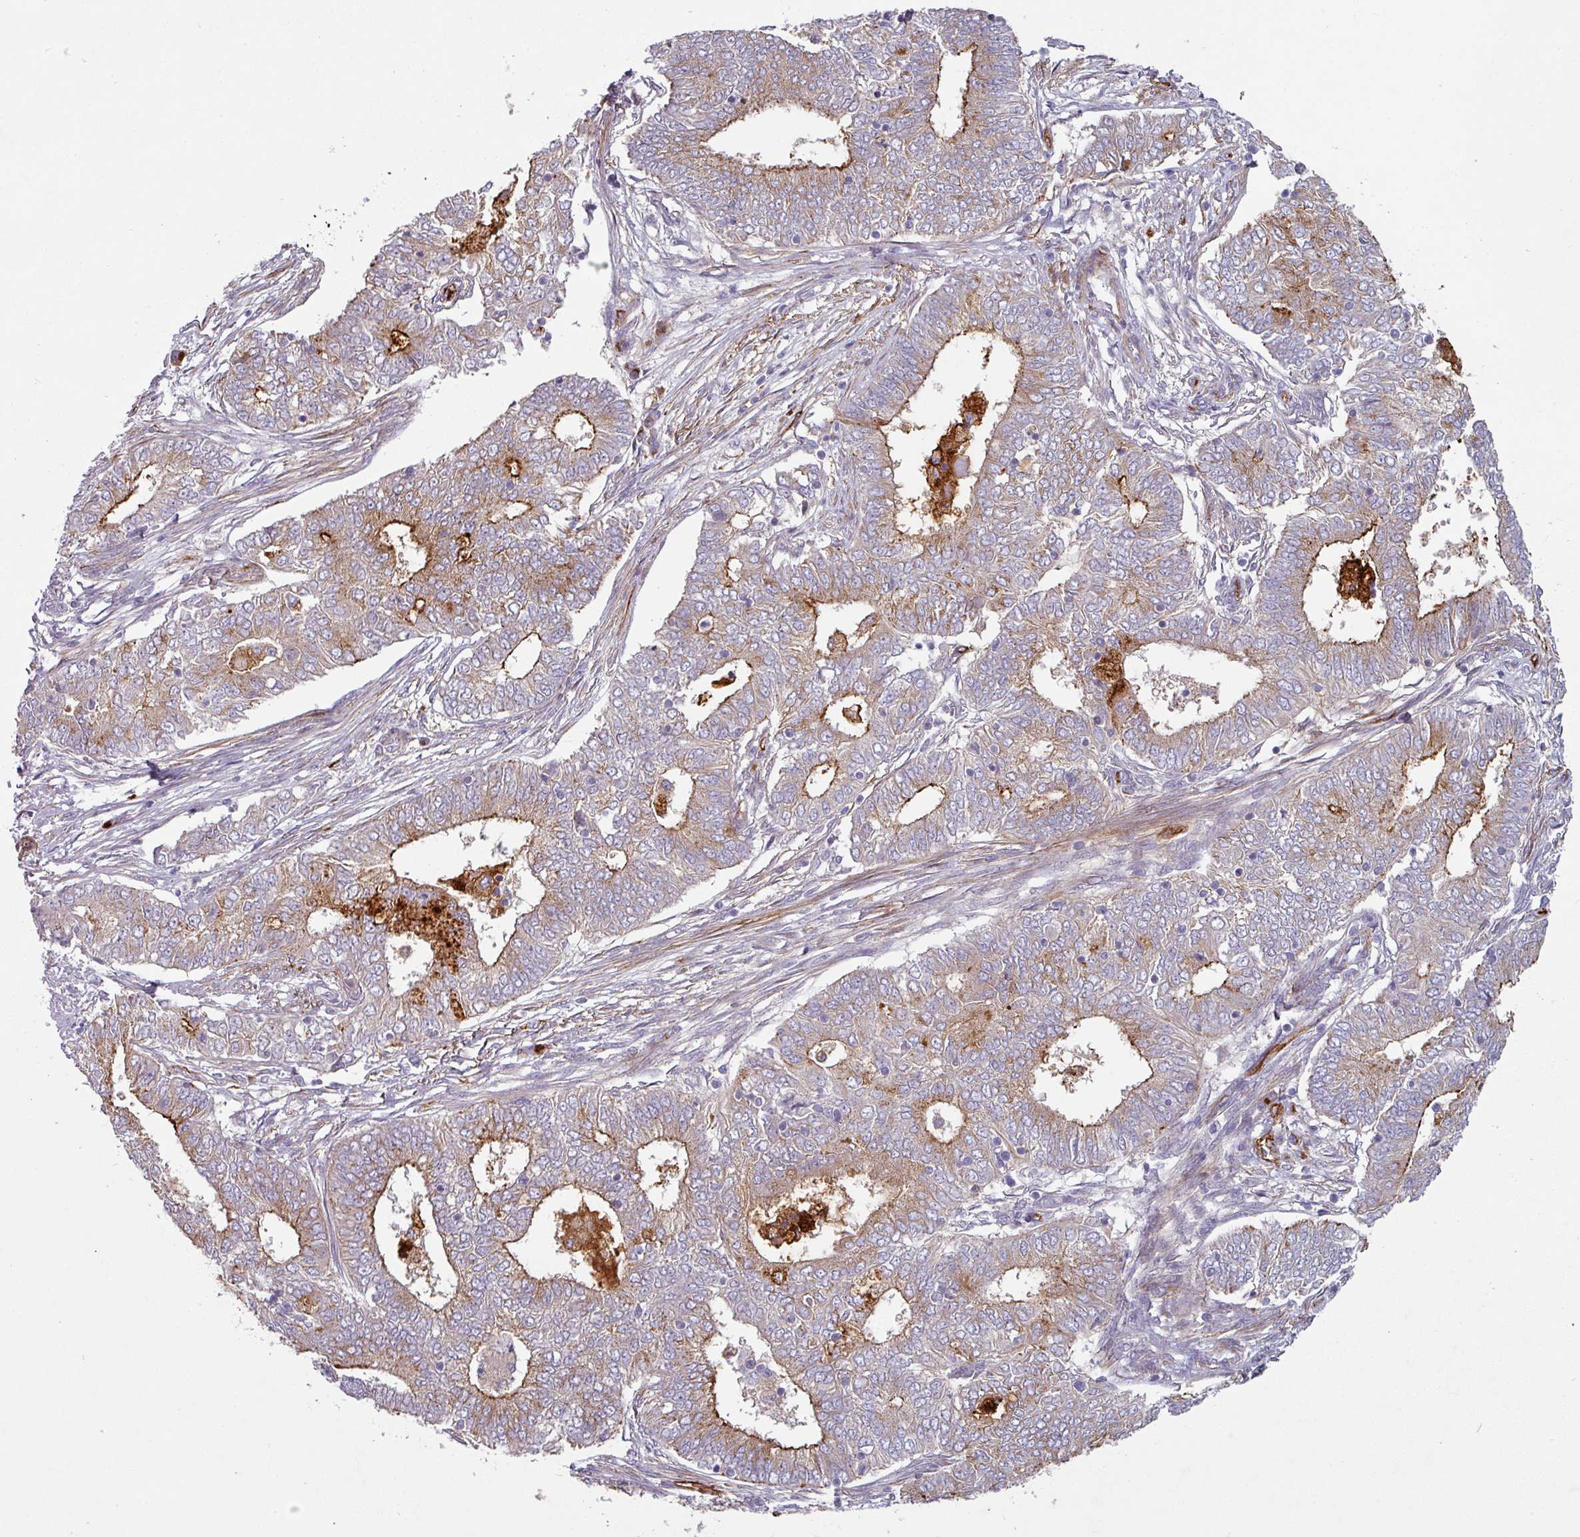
{"staining": {"intensity": "moderate", "quantity": "25%-75%", "location": "cytoplasmic/membranous"}, "tissue": "endometrial cancer", "cell_type": "Tumor cells", "image_type": "cancer", "snomed": [{"axis": "morphology", "description": "Adenocarcinoma, NOS"}, {"axis": "topography", "description": "Endometrium"}], "caption": "Endometrial cancer tissue displays moderate cytoplasmic/membranous positivity in approximately 25%-75% of tumor cells", "gene": "PRODH2", "patient": {"sex": "female", "age": 62}}